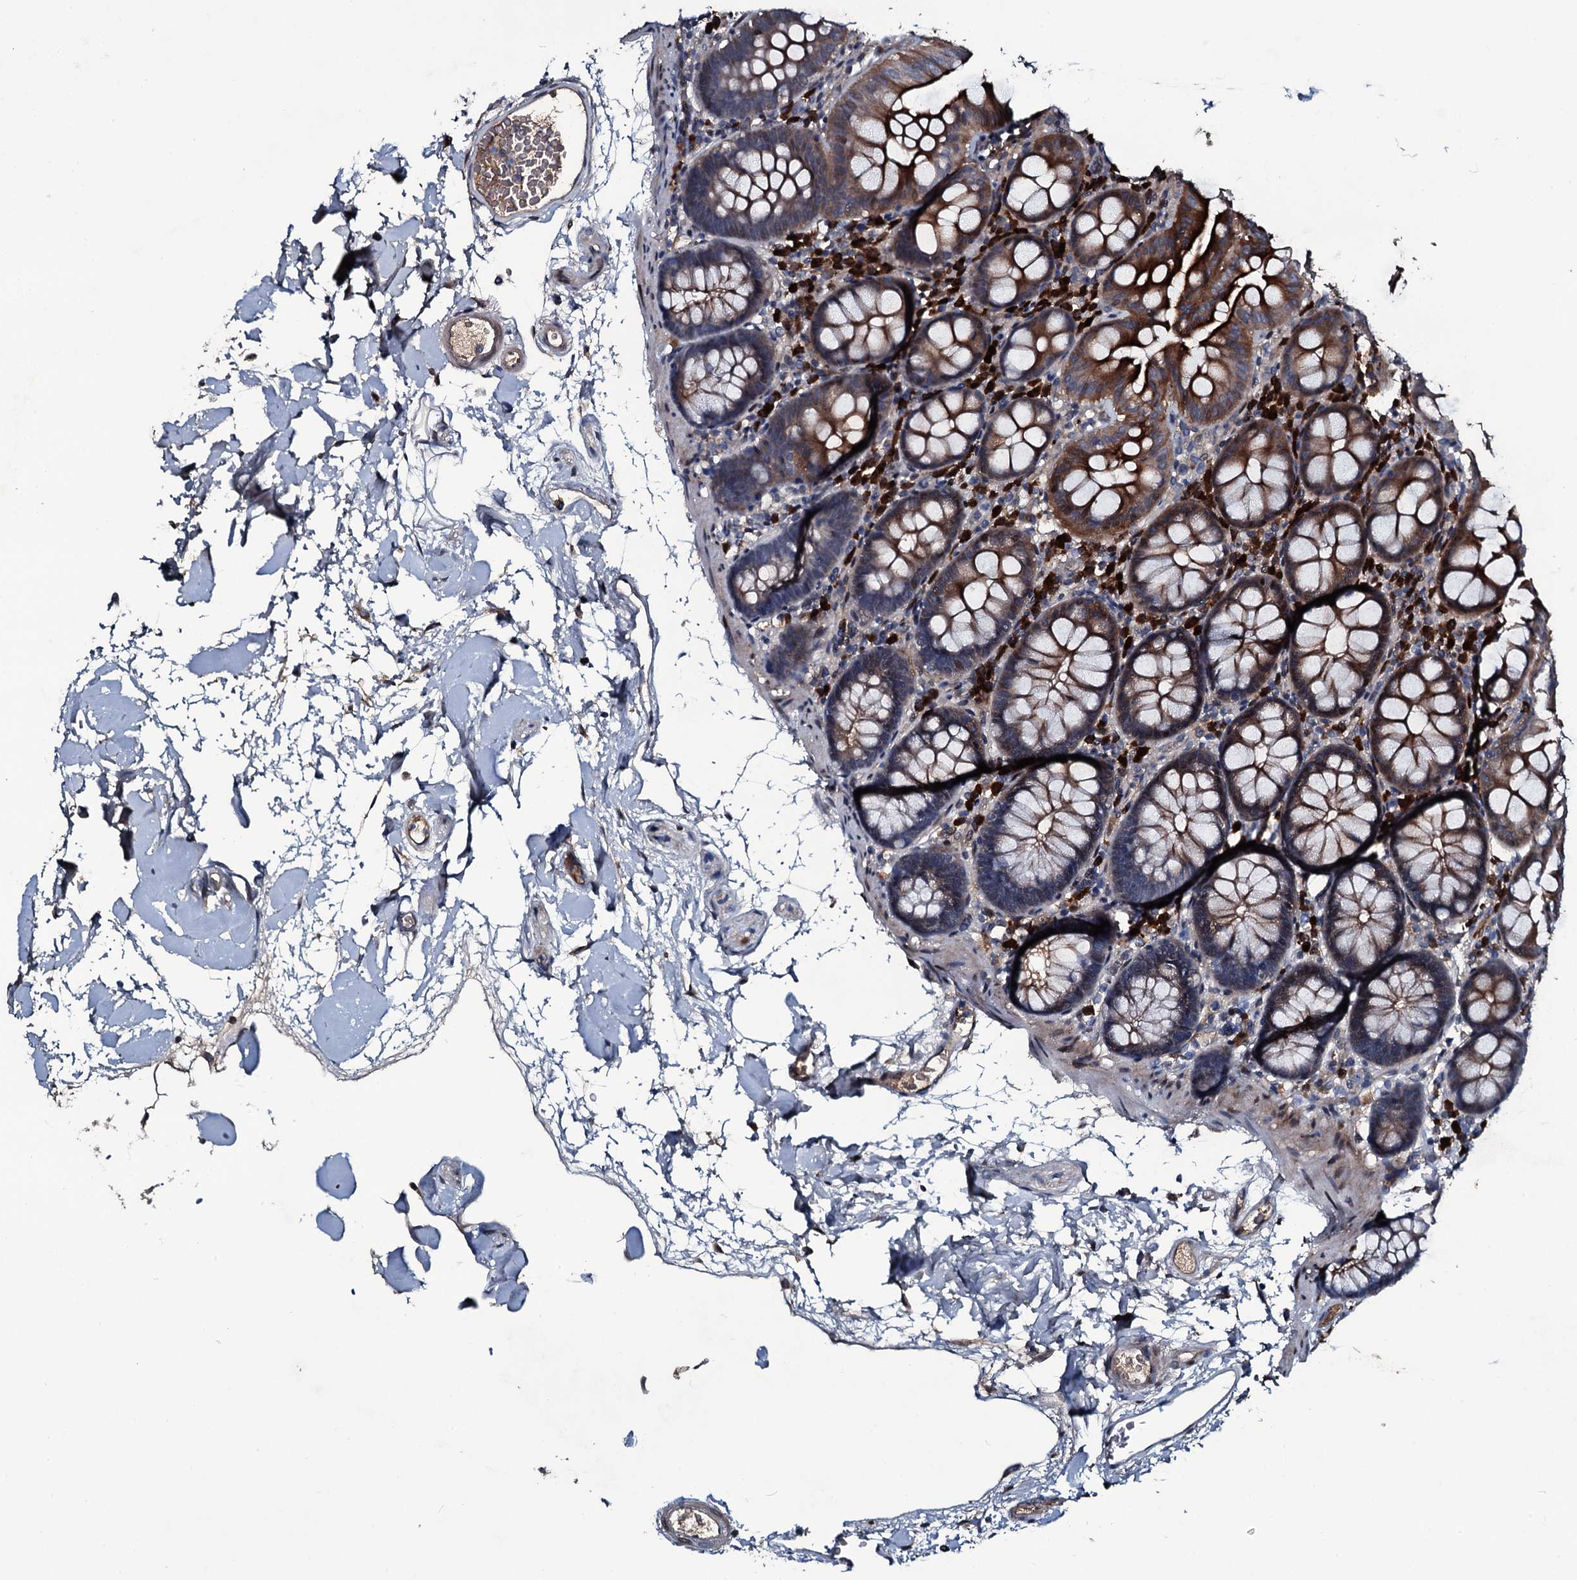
{"staining": {"intensity": "weak", "quantity": "25%-75%", "location": "cytoplasmic/membranous"}, "tissue": "colon", "cell_type": "Endothelial cells", "image_type": "normal", "snomed": [{"axis": "morphology", "description": "Normal tissue, NOS"}, {"axis": "topography", "description": "Colon"}], "caption": "Endothelial cells reveal low levels of weak cytoplasmic/membranous staining in about 25%-75% of cells in unremarkable colon. (Stains: DAB in brown, nuclei in blue, Microscopy: brightfield microscopy at high magnification).", "gene": "LYG2", "patient": {"sex": "male", "age": 75}}